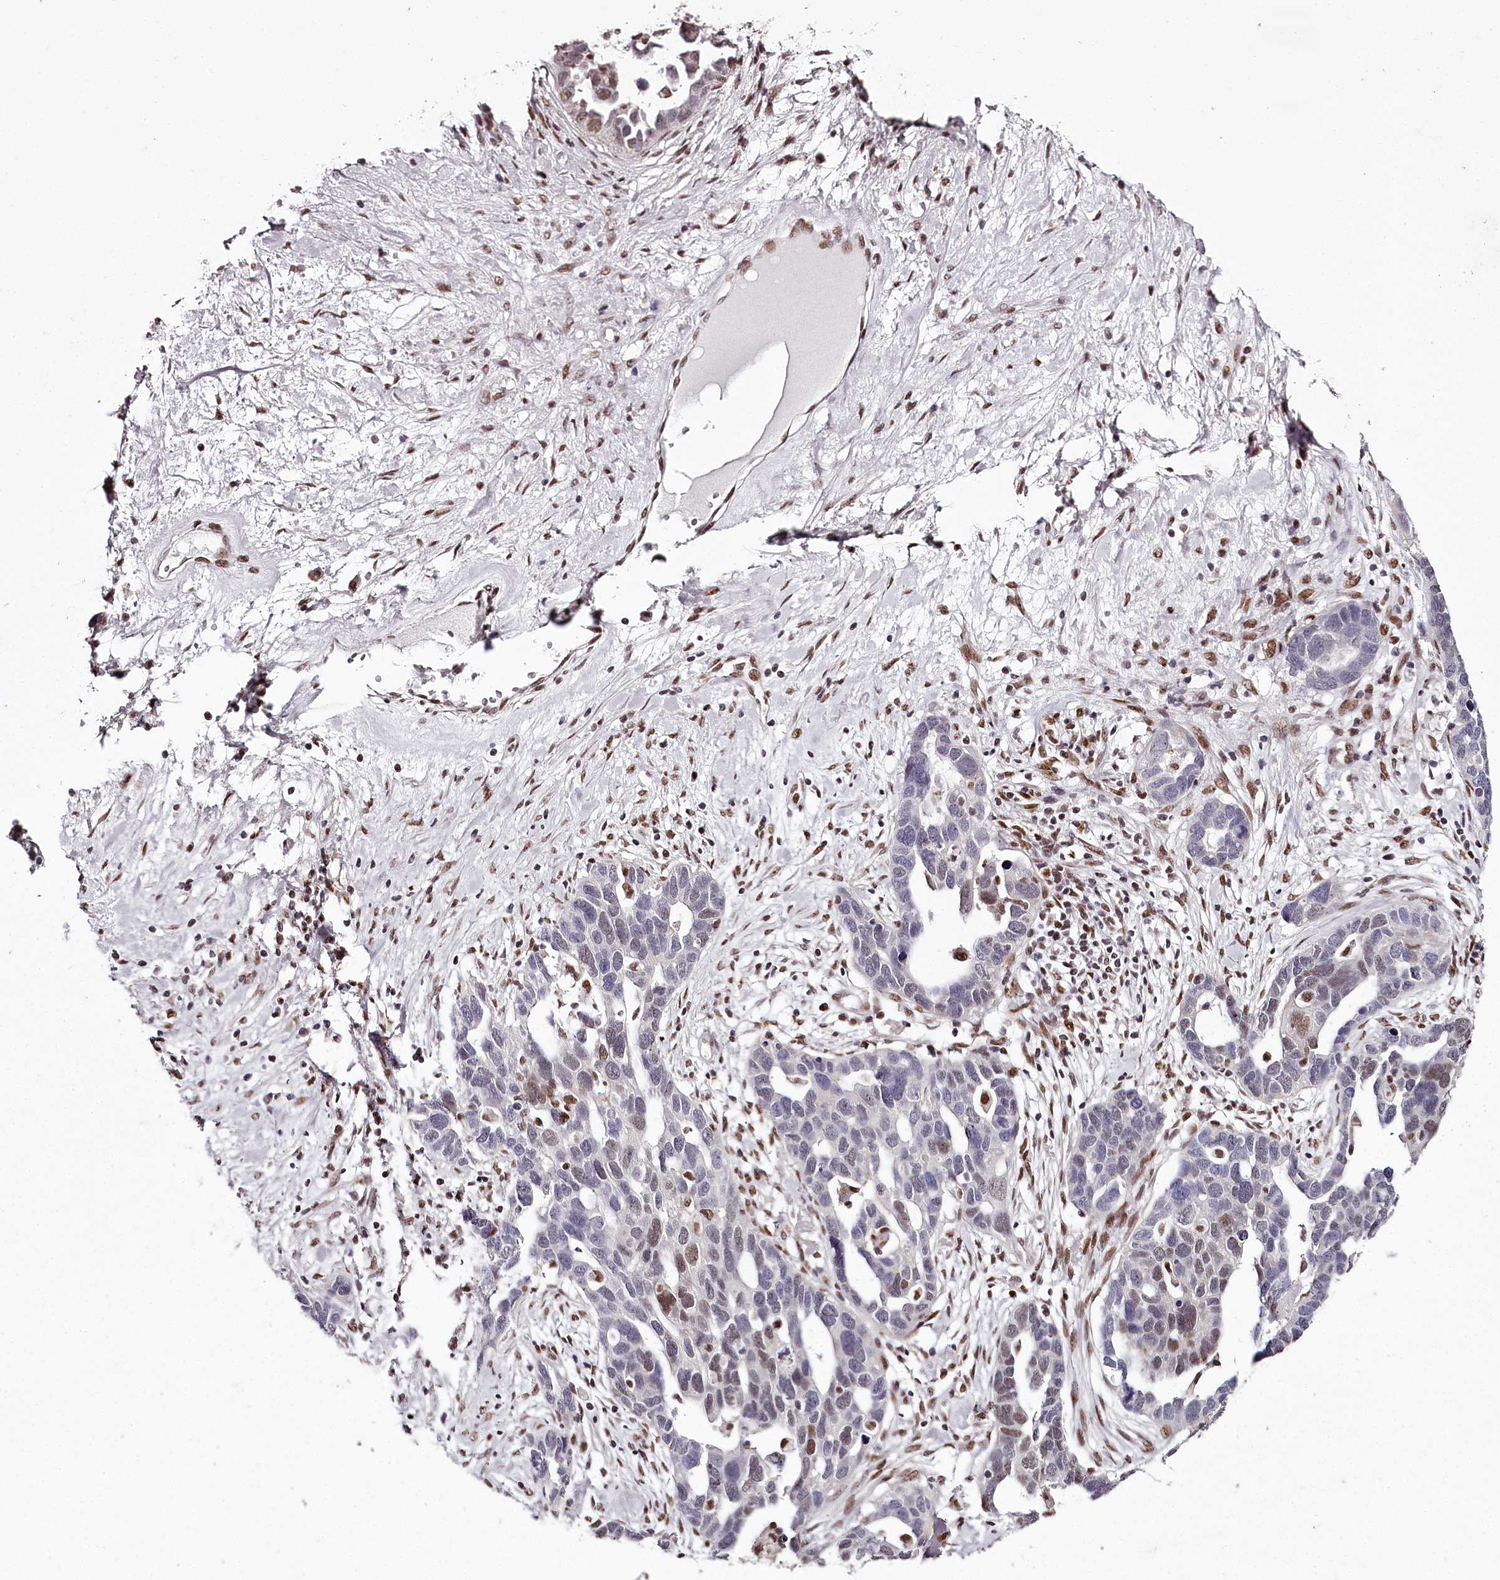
{"staining": {"intensity": "moderate", "quantity": "<25%", "location": "nuclear"}, "tissue": "ovarian cancer", "cell_type": "Tumor cells", "image_type": "cancer", "snomed": [{"axis": "morphology", "description": "Cystadenocarcinoma, serous, NOS"}, {"axis": "topography", "description": "Ovary"}], "caption": "Immunohistochemical staining of human ovarian serous cystadenocarcinoma reveals low levels of moderate nuclear protein staining in about <25% of tumor cells. (DAB (3,3'-diaminobenzidine) IHC with brightfield microscopy, high magnification).", "gene": "PSPC1", "patient": {"sex": "female", "age": 54}}